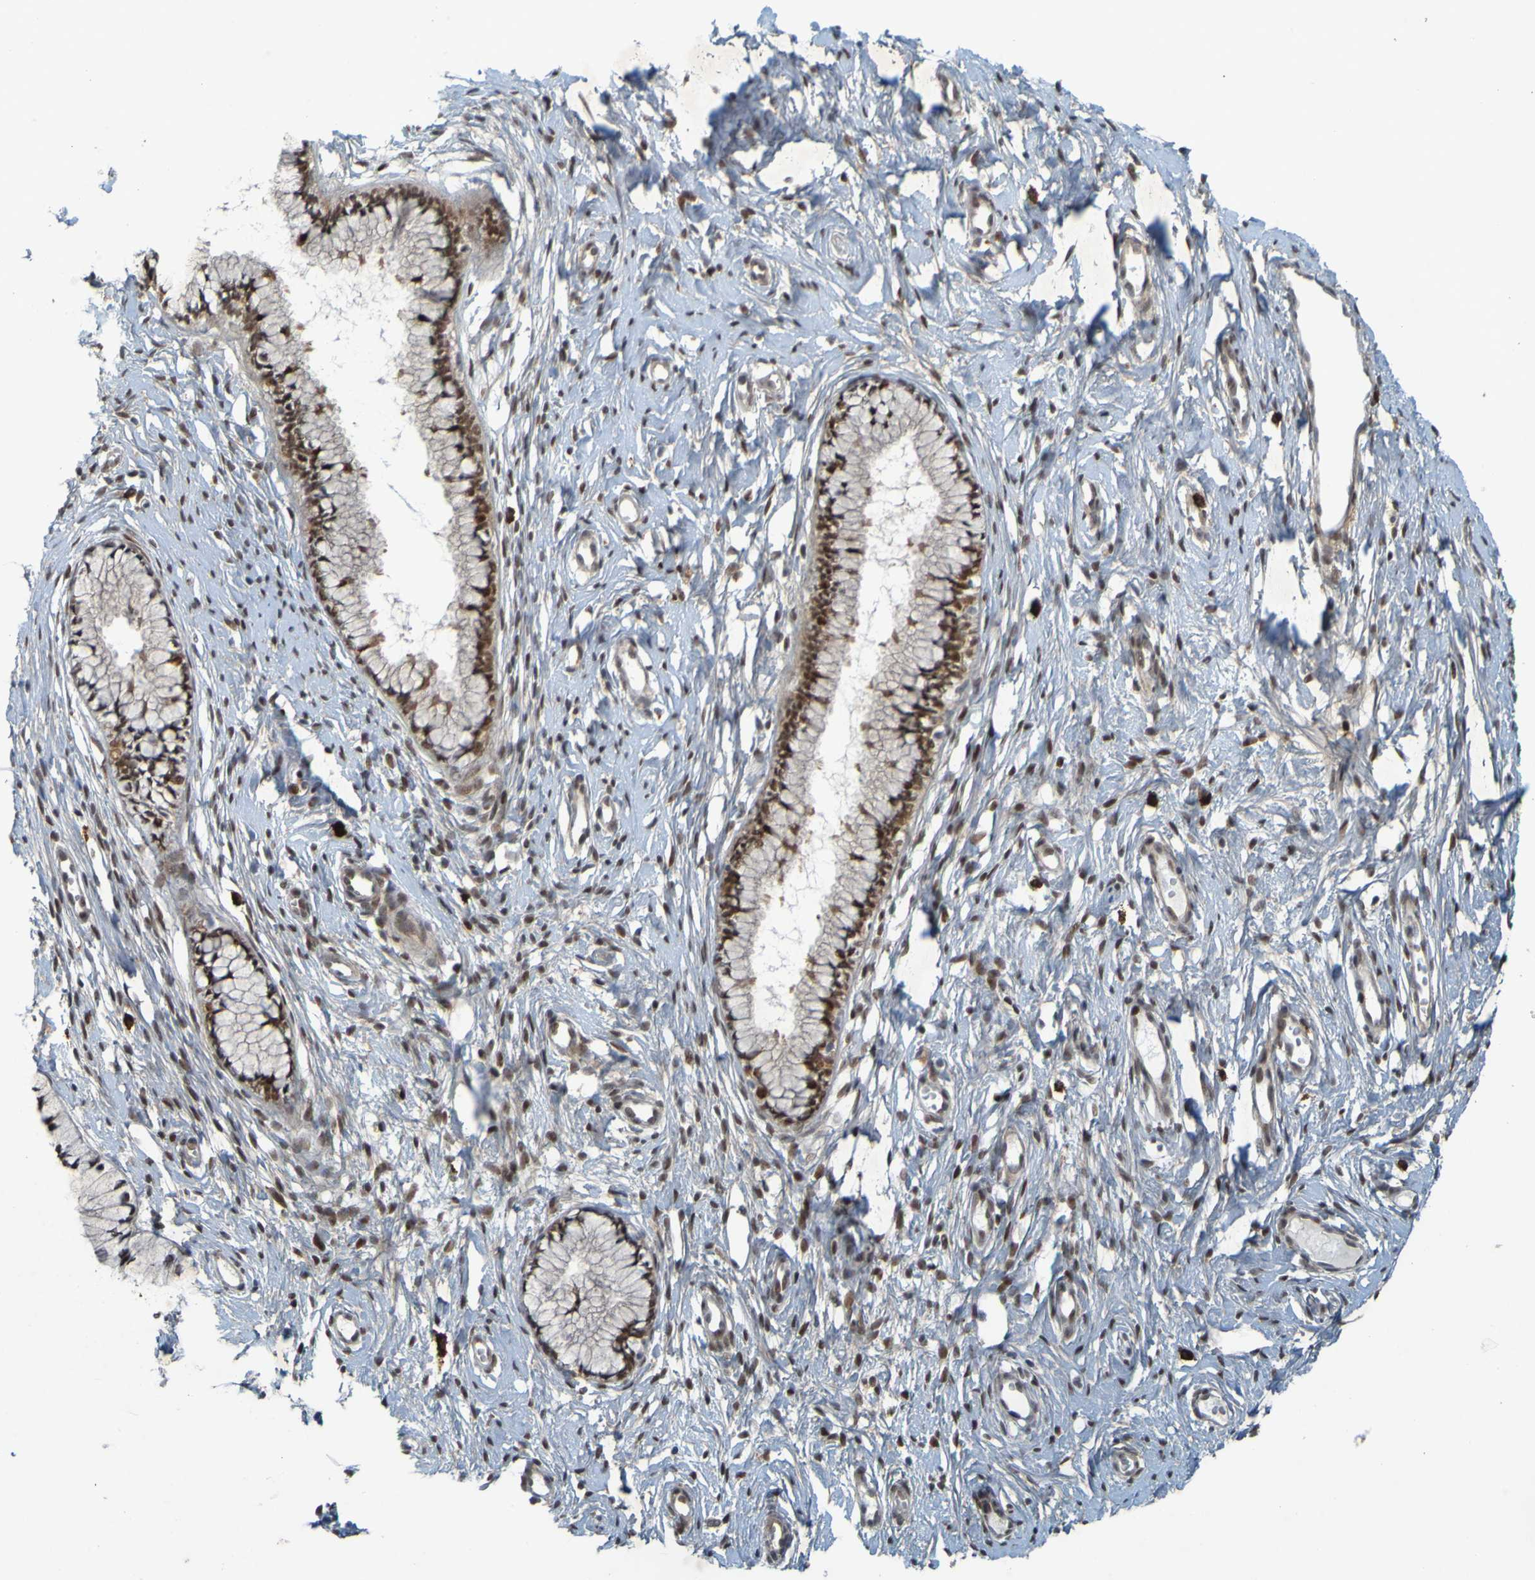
{"staining": {"intensity": "moderate", "quantity": ">75%", "location": "nuclear"}, "tissue": "cervix", "cell_type": "Glandular cells", "image_type": "normal", "snomed": [{"axis": "morphology", "description": "Normal tissue, NOS"}, {"axis": "topography", "description": "Cervix"}], "caption": "IHC staining of benign cervix, which demonstrates medium levels of moderate nuclear staining in approximately >75% of glandular cells indicating moderate nuclear protein positivity. The staining was performed using DAB (brown) for protein detection and nuclei were counterstained in hematoxylin (blue).", "gene": "MCPH1", "patient": {"sex": "female", "age": 65}}